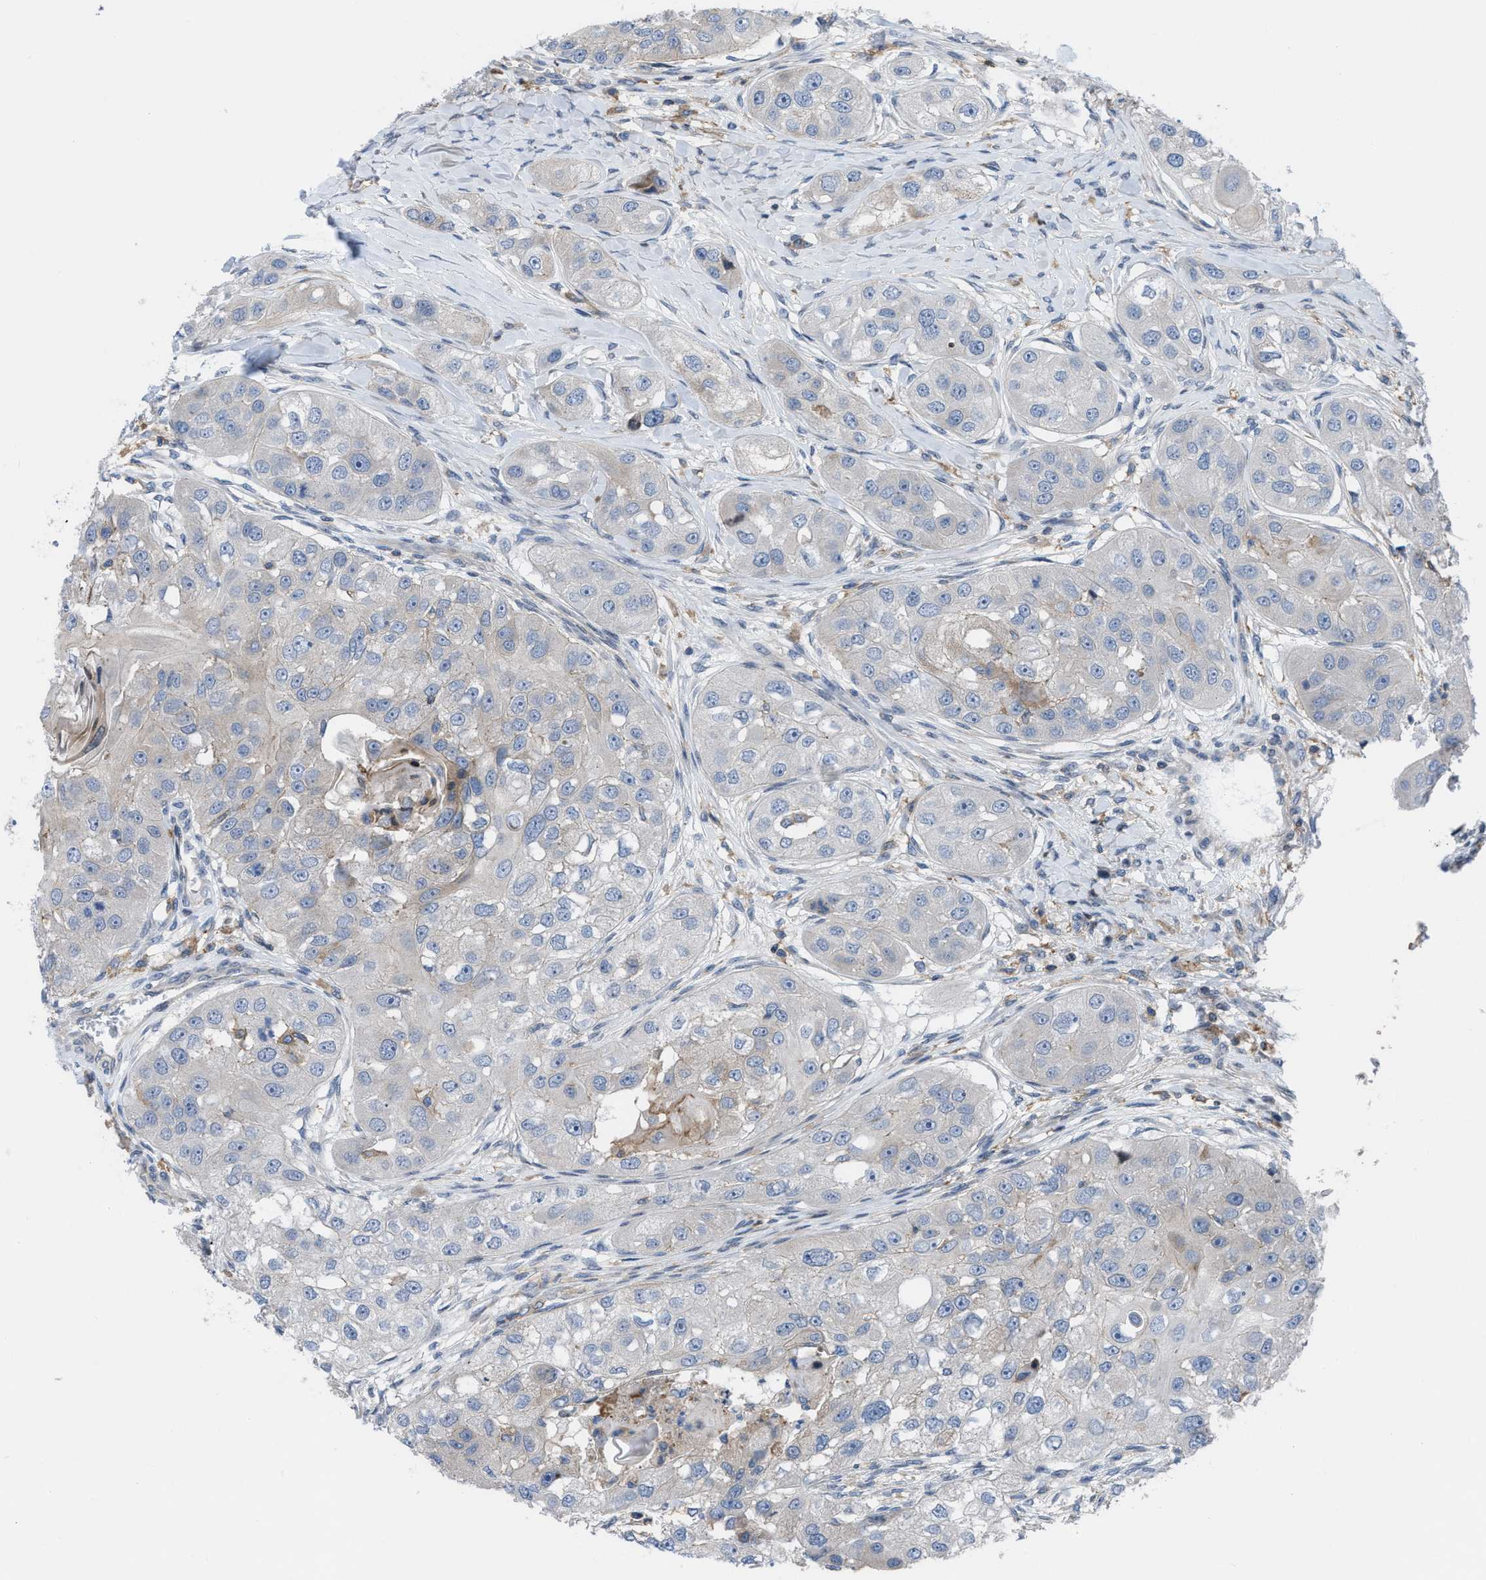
{"staining": {"intensity": "negative", "quantity": "none", "location": "none"}, "tissue": "head and neck cancer", "cell_type": "Tumor cells", "image_type": "cancer", "snomed": [{"axis": "morphology", "description": "Normal tissue, NOS"}, {"axis": "morphology", "description": "Squamous cell carcinoma, NOS"}, {"axis": "topography", "description": "Skeletal muscle"}, {"axis": "topography", "description": "Head-Neck"}], "caption": "Tumor cells are negative for protein expression in human squamous cell carcinoma (head and neck).", "gene": "MYO18A", "patient": {"sex": "male", "age": 51}}